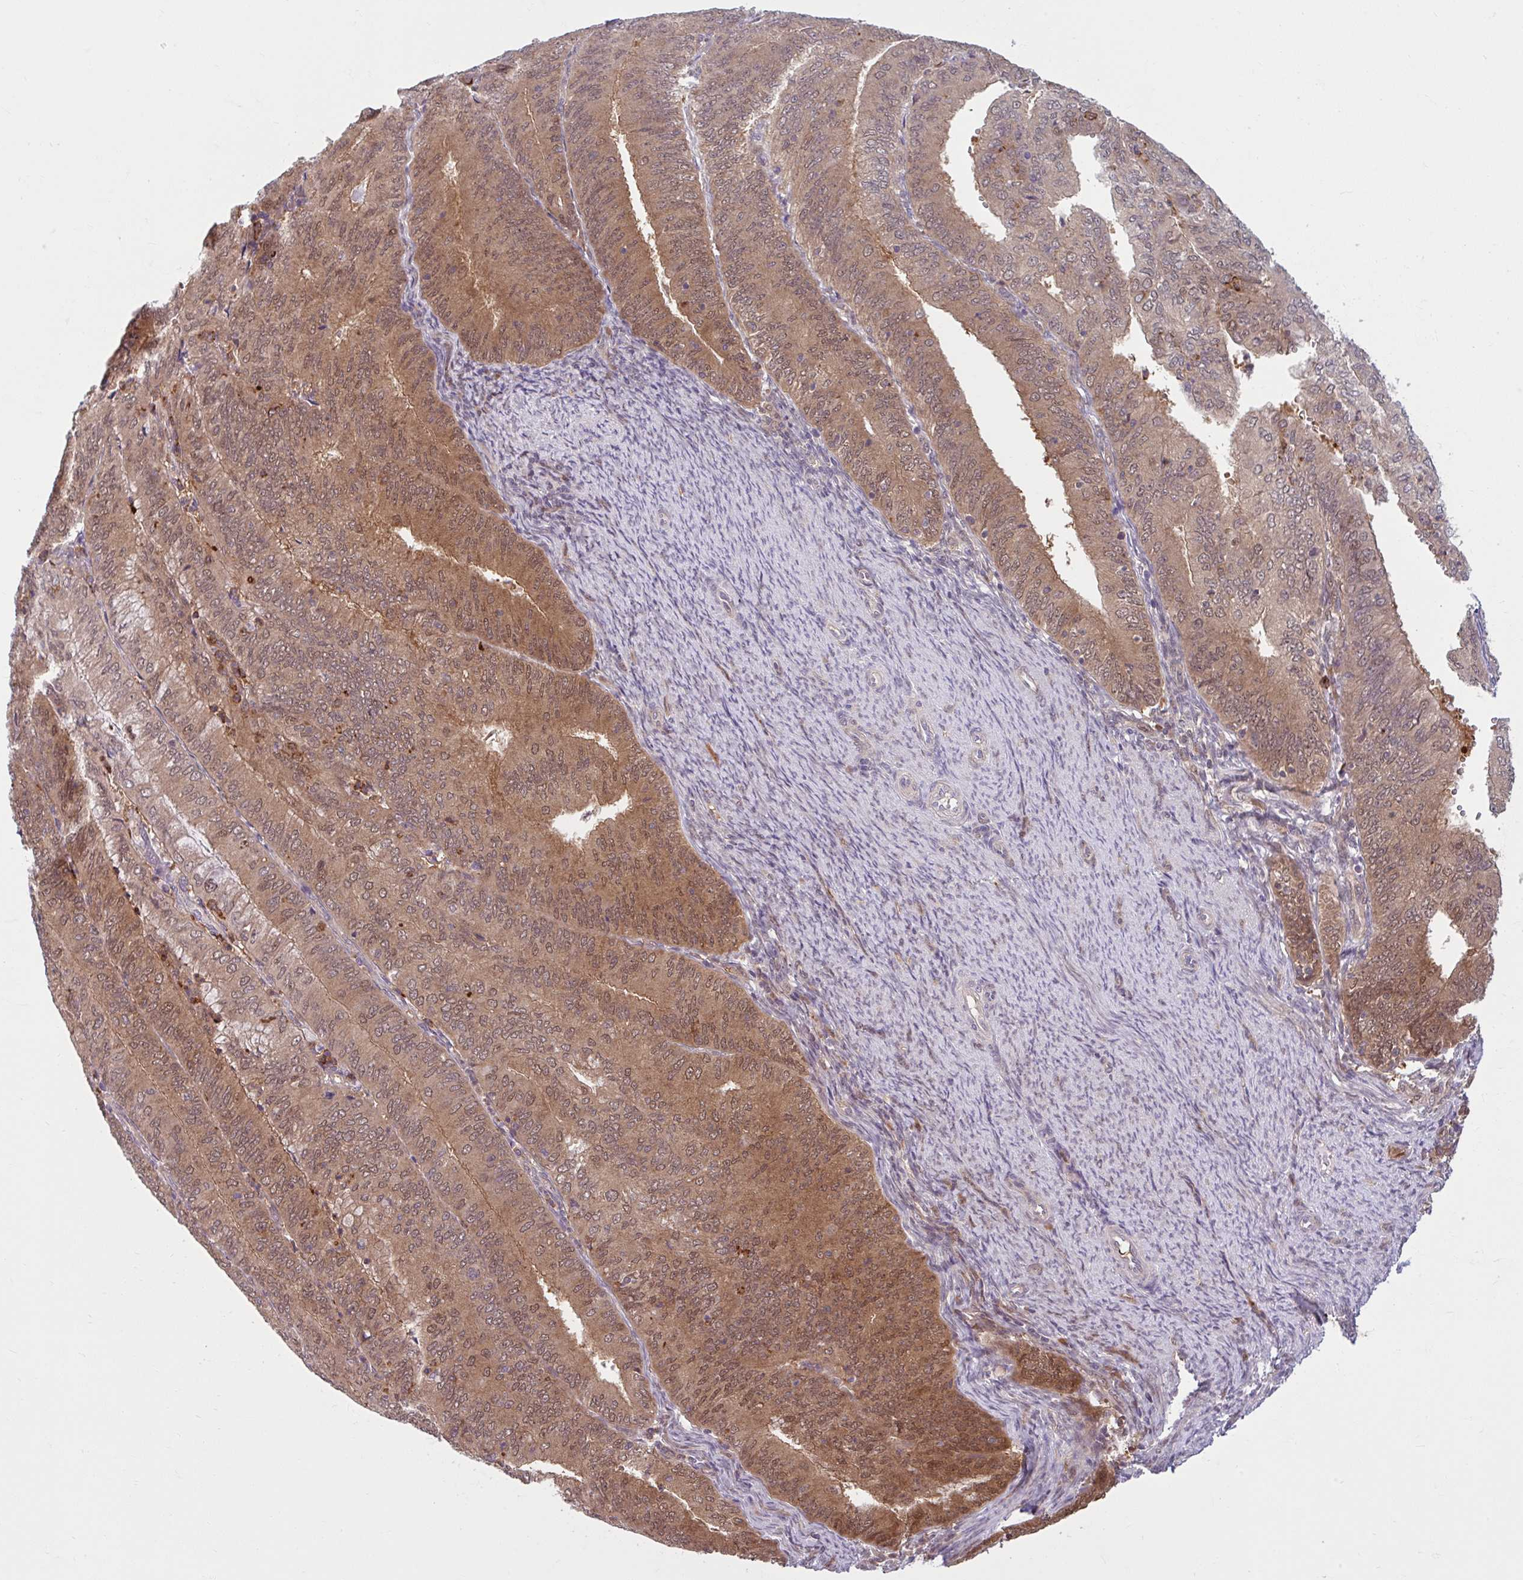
{"staining": {"intensity": "strong", "quantity": ">75%", "location": "cytoplasmic/membranous,nuclear"}, "tissue": "endometrial cancer", "cell_type": "Tumor cells", "image_type": "cancer", "snomed": [{"axis": "morphology", "description": "Adenocarcinoma, NOS"}, {"axis": "topography", "description": "Endometrium"}], "caption": "Human adenocarcinoma (endometrial) stained with a protein marker demonstrates strong staining in tumor cells.", "gene": "HMBS", "patient": {"sex": "female", "age": 57}}